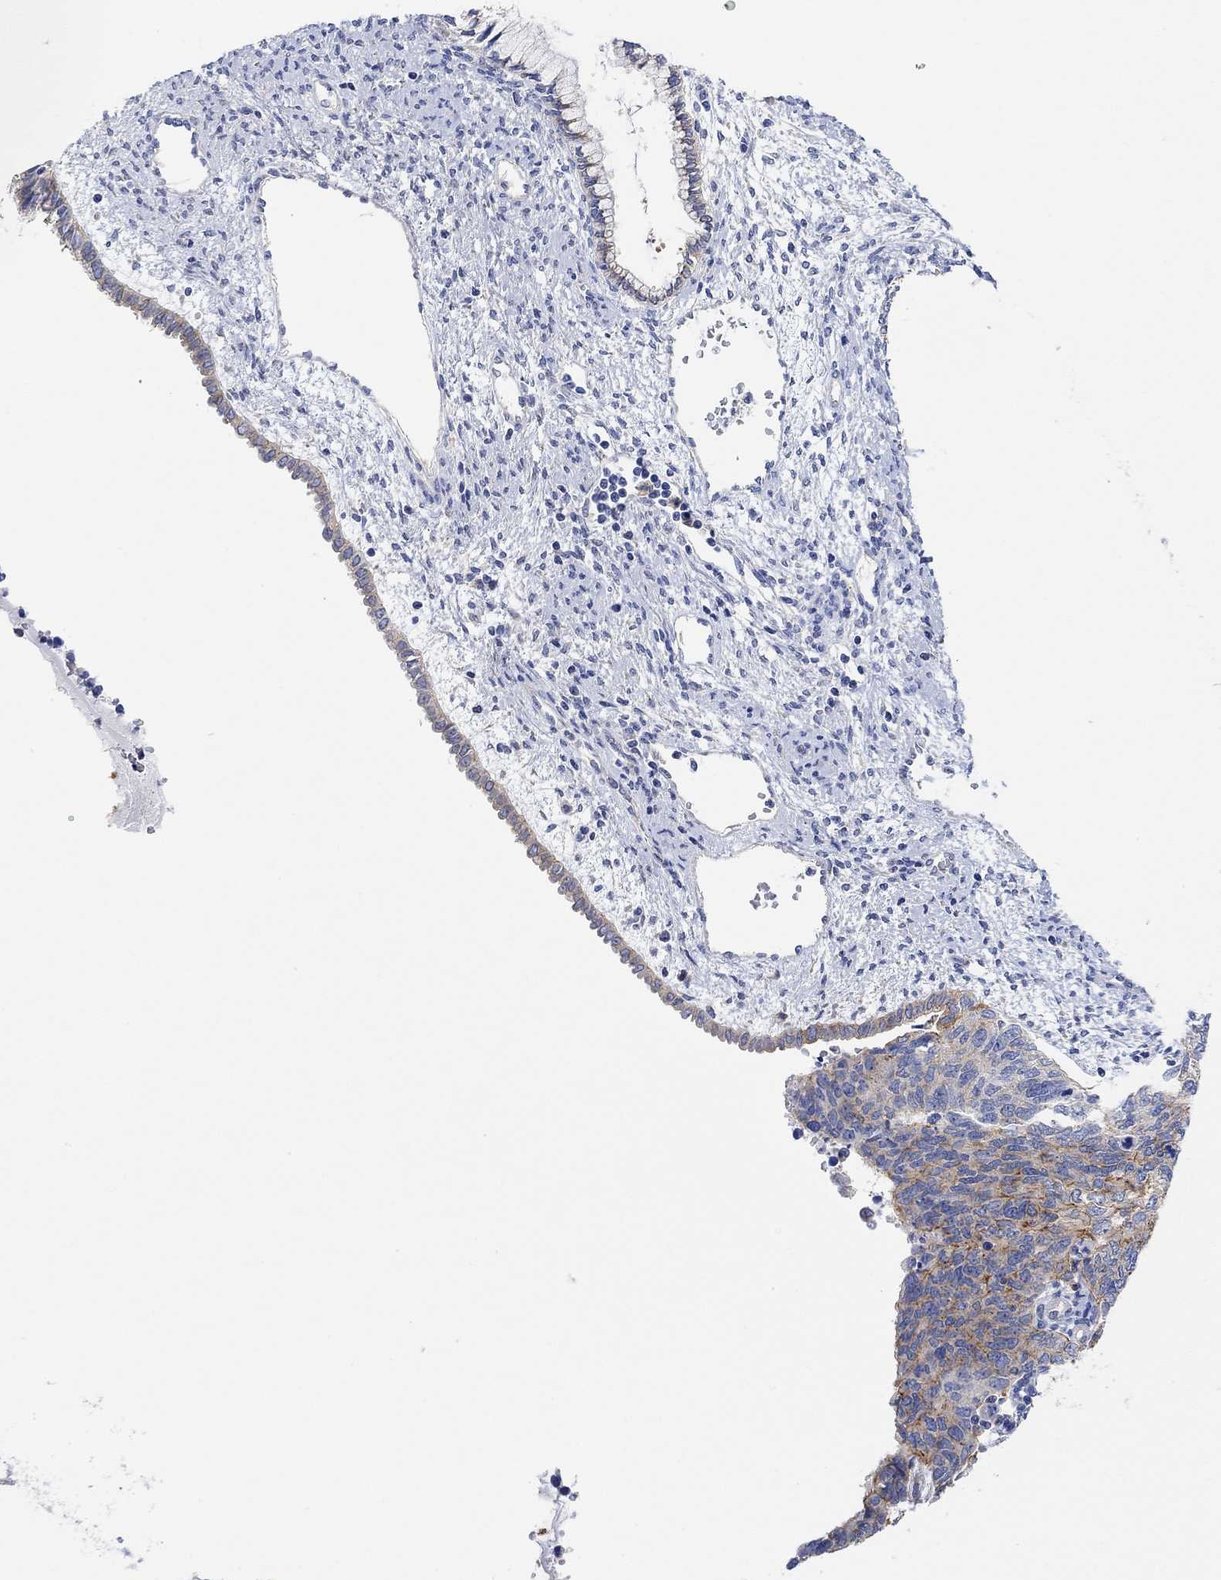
{"staining": {"intensity": "strong", "quantity": "<25%", "location": "cytoplasmic/membranous"}, "tissue": "cervical cancer", "cell_type": "Tumor cells", "image_type": "cancer", "snomed": [{"axis": "morphology", "description": "Squamous cell carcinoma, NOS"}, {"axis": "topography", "description": "Cervix"}], "caption": "Protein analysis of cervical cancer tissue demonstrates strong cytoplasmic/membranous positivity in about <25% of tumor cells.", "gene": "RGS1", "patient": {"sex": "female", "age": 63}}